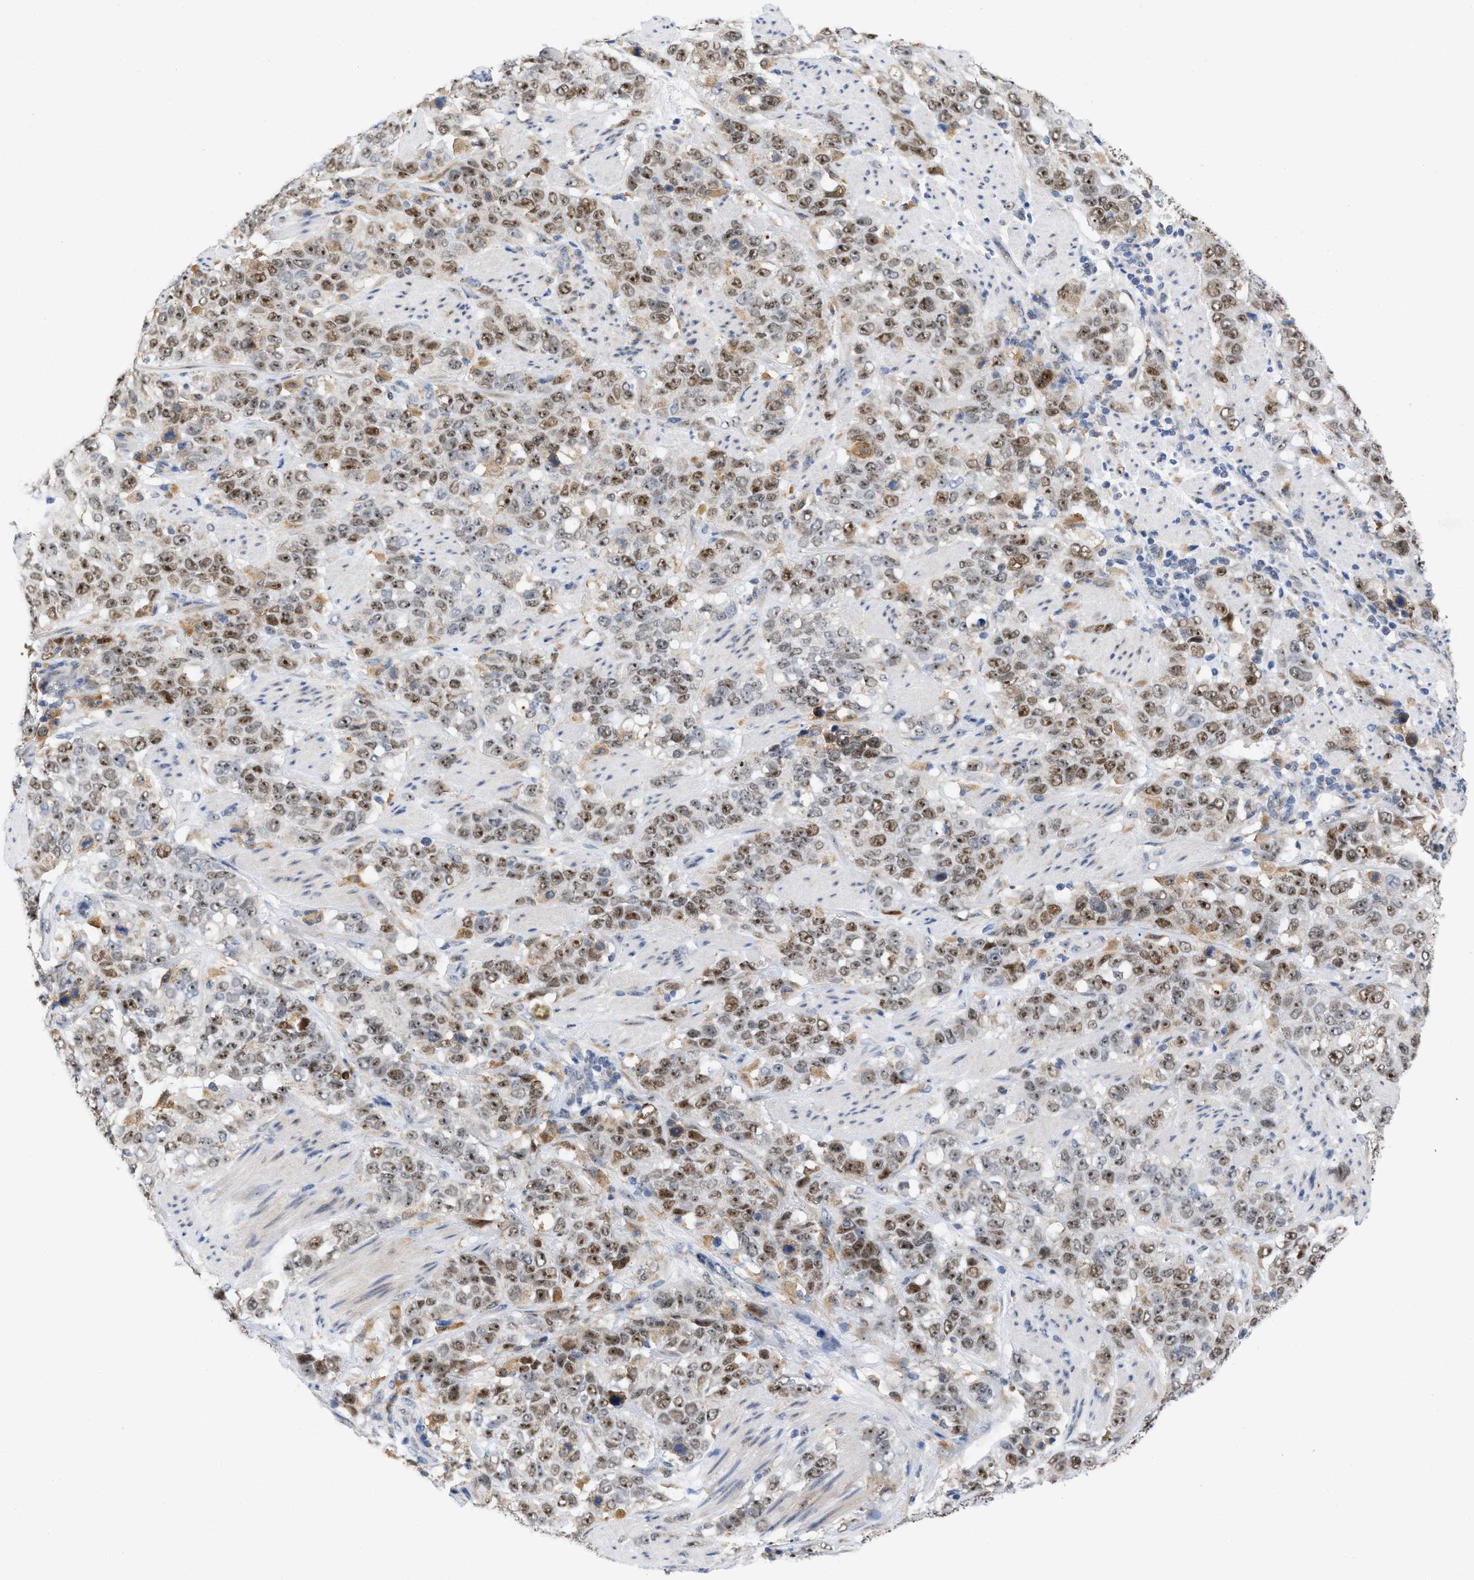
{"staining": {"intensity": "moderate", "quantity": ">75%", "location": "nuclear"}, "tissue": "stomach cancer", "cell_type": "Tumor cells", "image_type": "cancer", "snomed": [{"axis": "morphology", "description": "Adenocarcinoma, NOS"}, {"axis": "topography", "description": "Stomach"}], "caption": "Immunohistochemistry (DAB (3,3'-diaminobenzidine)) staining of human stomach cancer displays moderate nuclear protein expression in about >75% of tumor cells. (DAB = brown stain, brightfield microscopy at high magnification).", "gene": "ELAC2", "patient": {"sex": "male", "age": 48}}